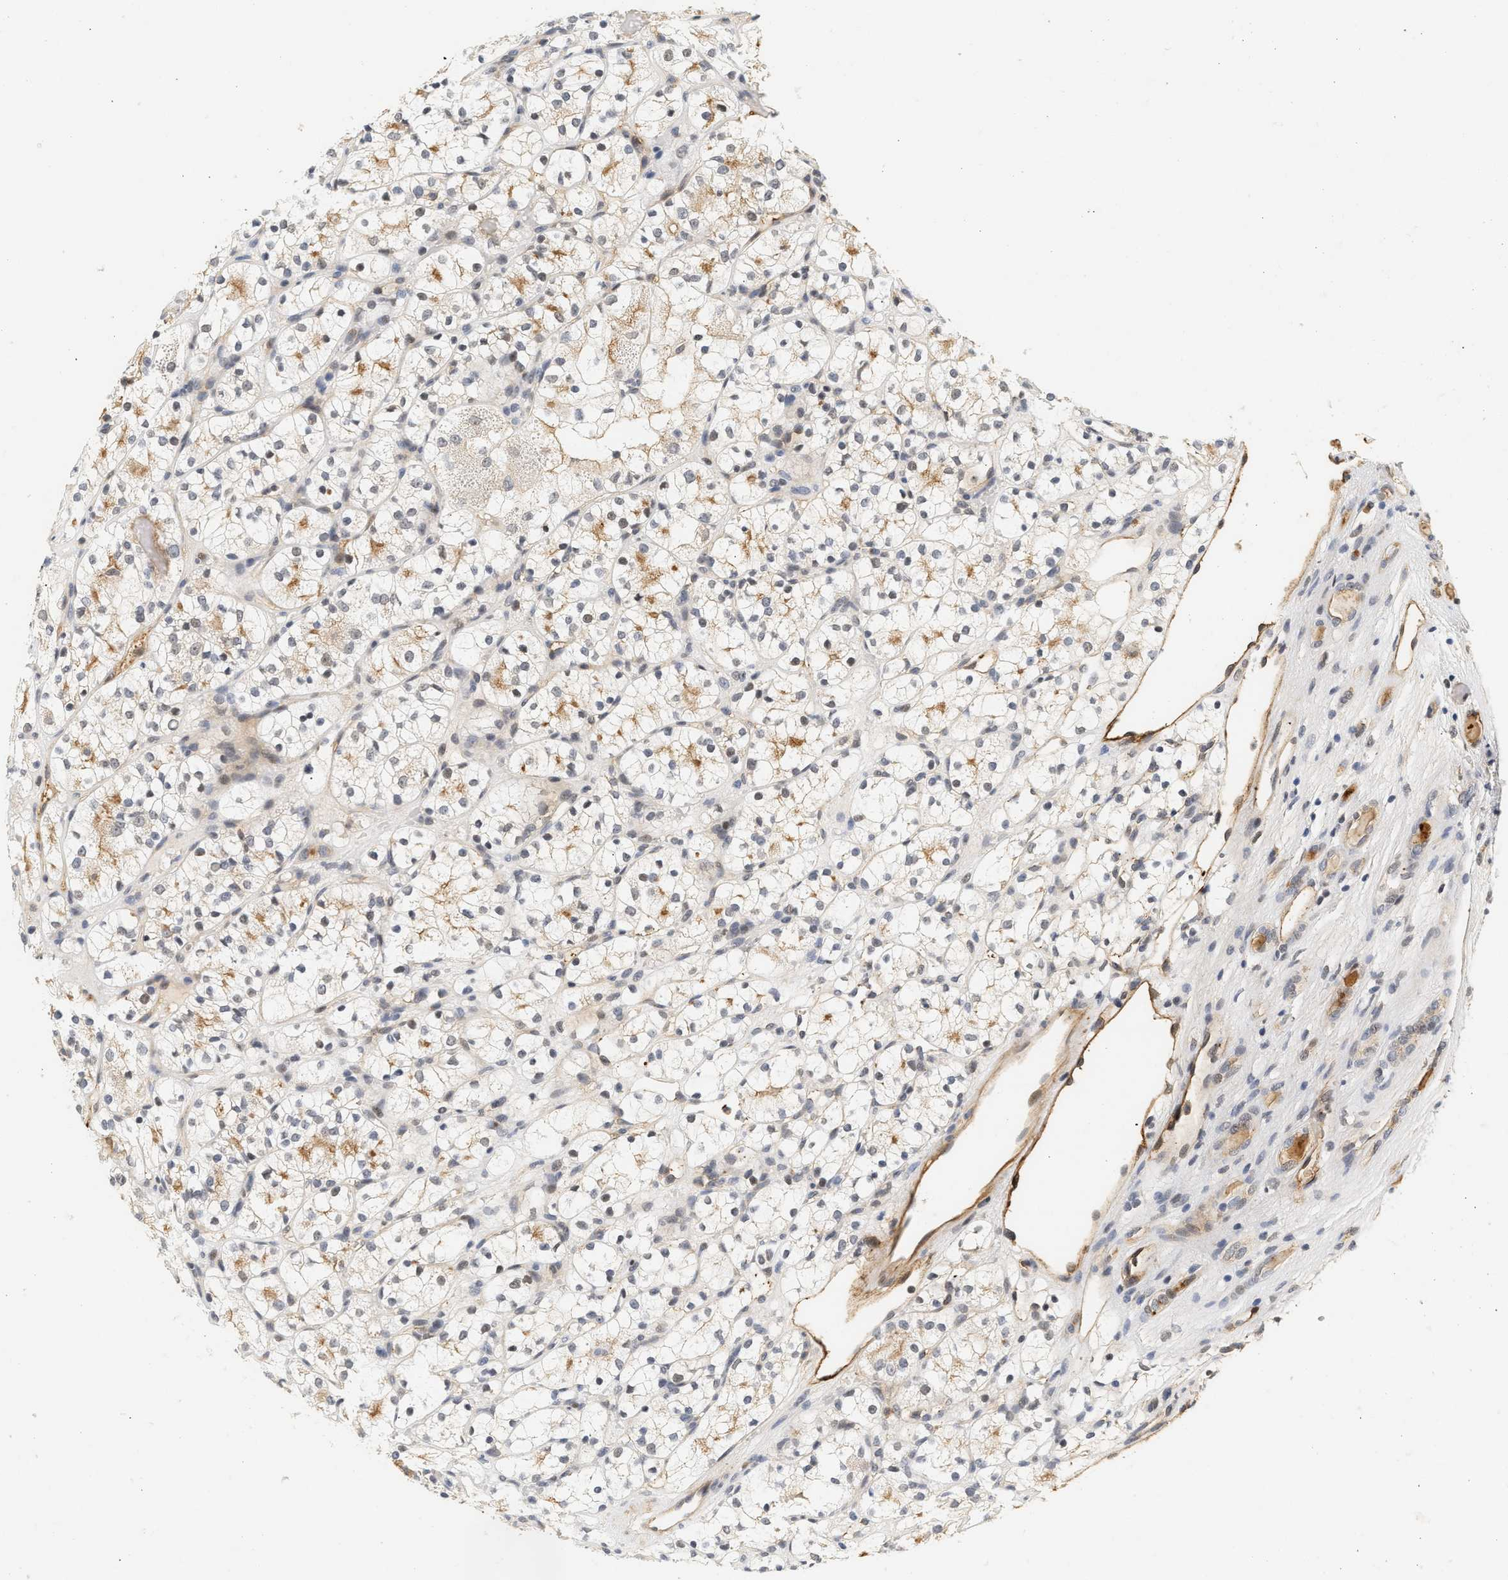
{"staining": {"intensity": "weak", "quantity": "<25%", "location": "cytoplasmic/membranous"}, "tissue": "renal cancer", "cell_type": "Tumor cells", "image_type": "cancer", "snomed": [{"axis": "morphology", "description": "Adenocarcinoma, NOS"}, {"axis": "topography", "description": "Kidney"}], "caption": "Renal adenocarcinoma was stained to show a protein in brown. There is no significant expression in tumor cells.", "gene": "PLXND1", "patient": {"sex": "female", "age": 60}}